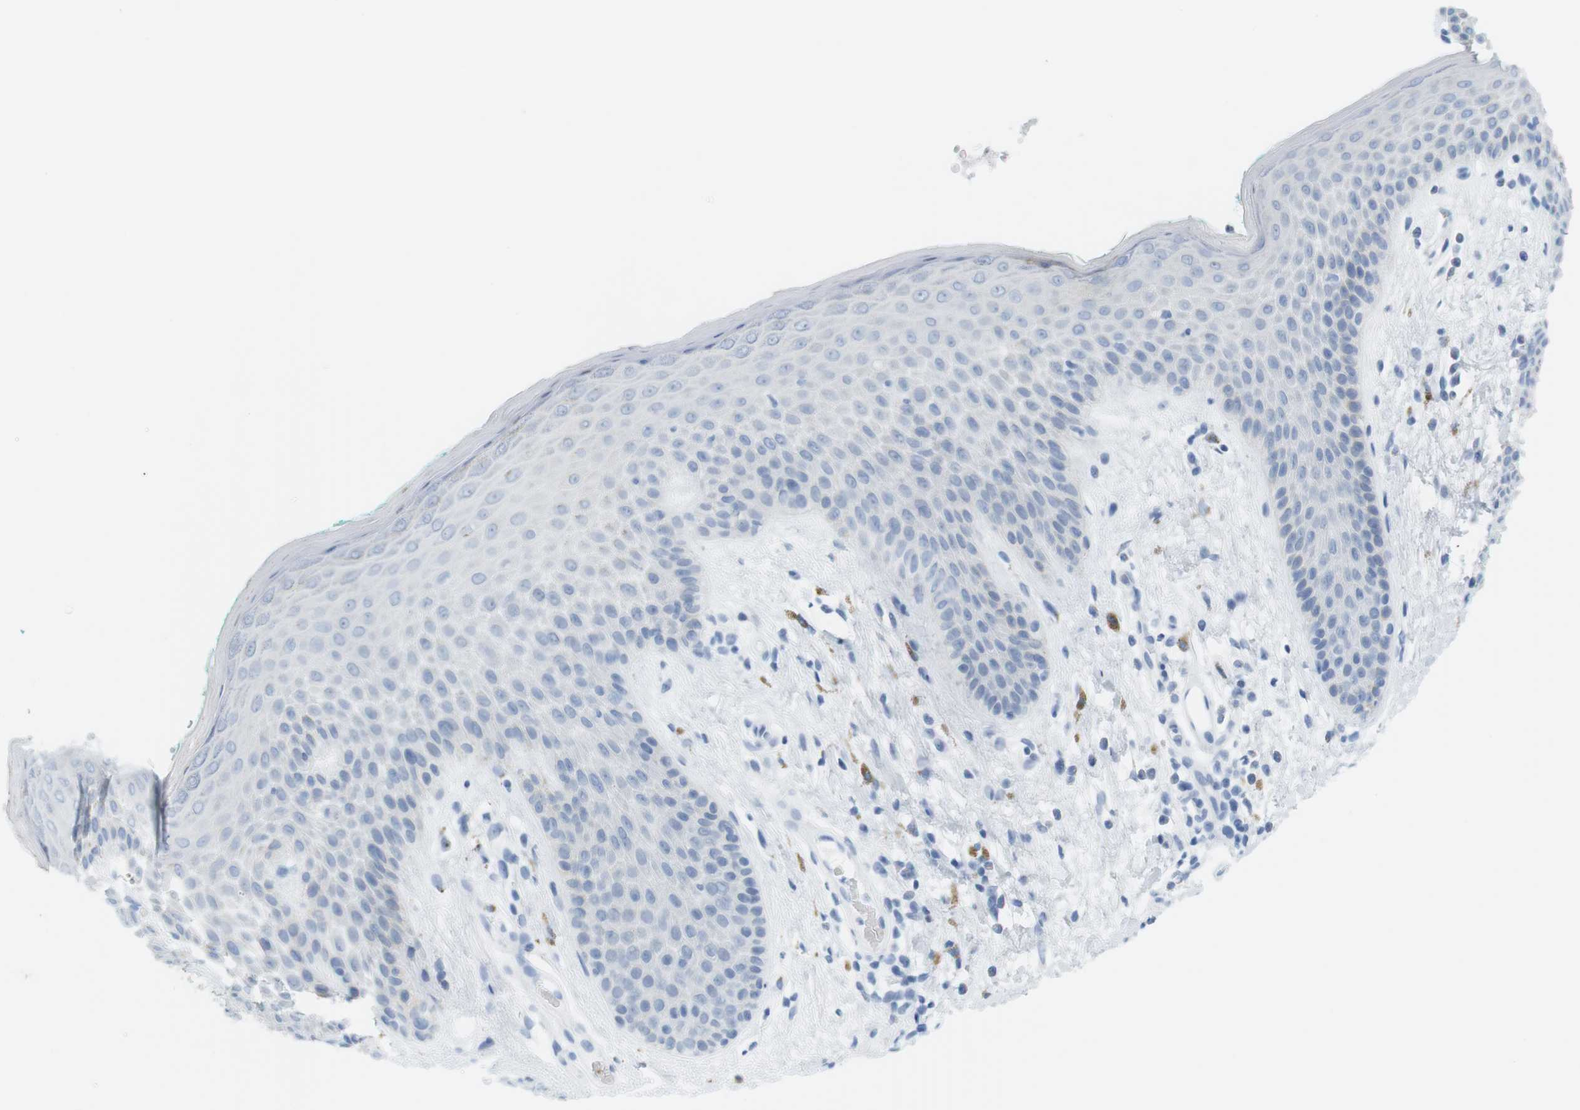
{"staining": {"intensity": "negative", "quantity": "none", "location": "none"}, "tissue": "skin", "cell_type": "Epidermal cells", "image_type": "normal", "snomed": [{"axis": "morphology", "description": "Normal tissue, NOS"}, {"axis": "topography", "description": "Anal"}], "caption": "Image shows no protein staining in epidermal cells of unremarkable skin. (Brightfield microscopy of DAB immunohistochemistry (IHC) at high magnification).", "gene": "TNNT2", "patient": {"sex": "male", "age": 74}}